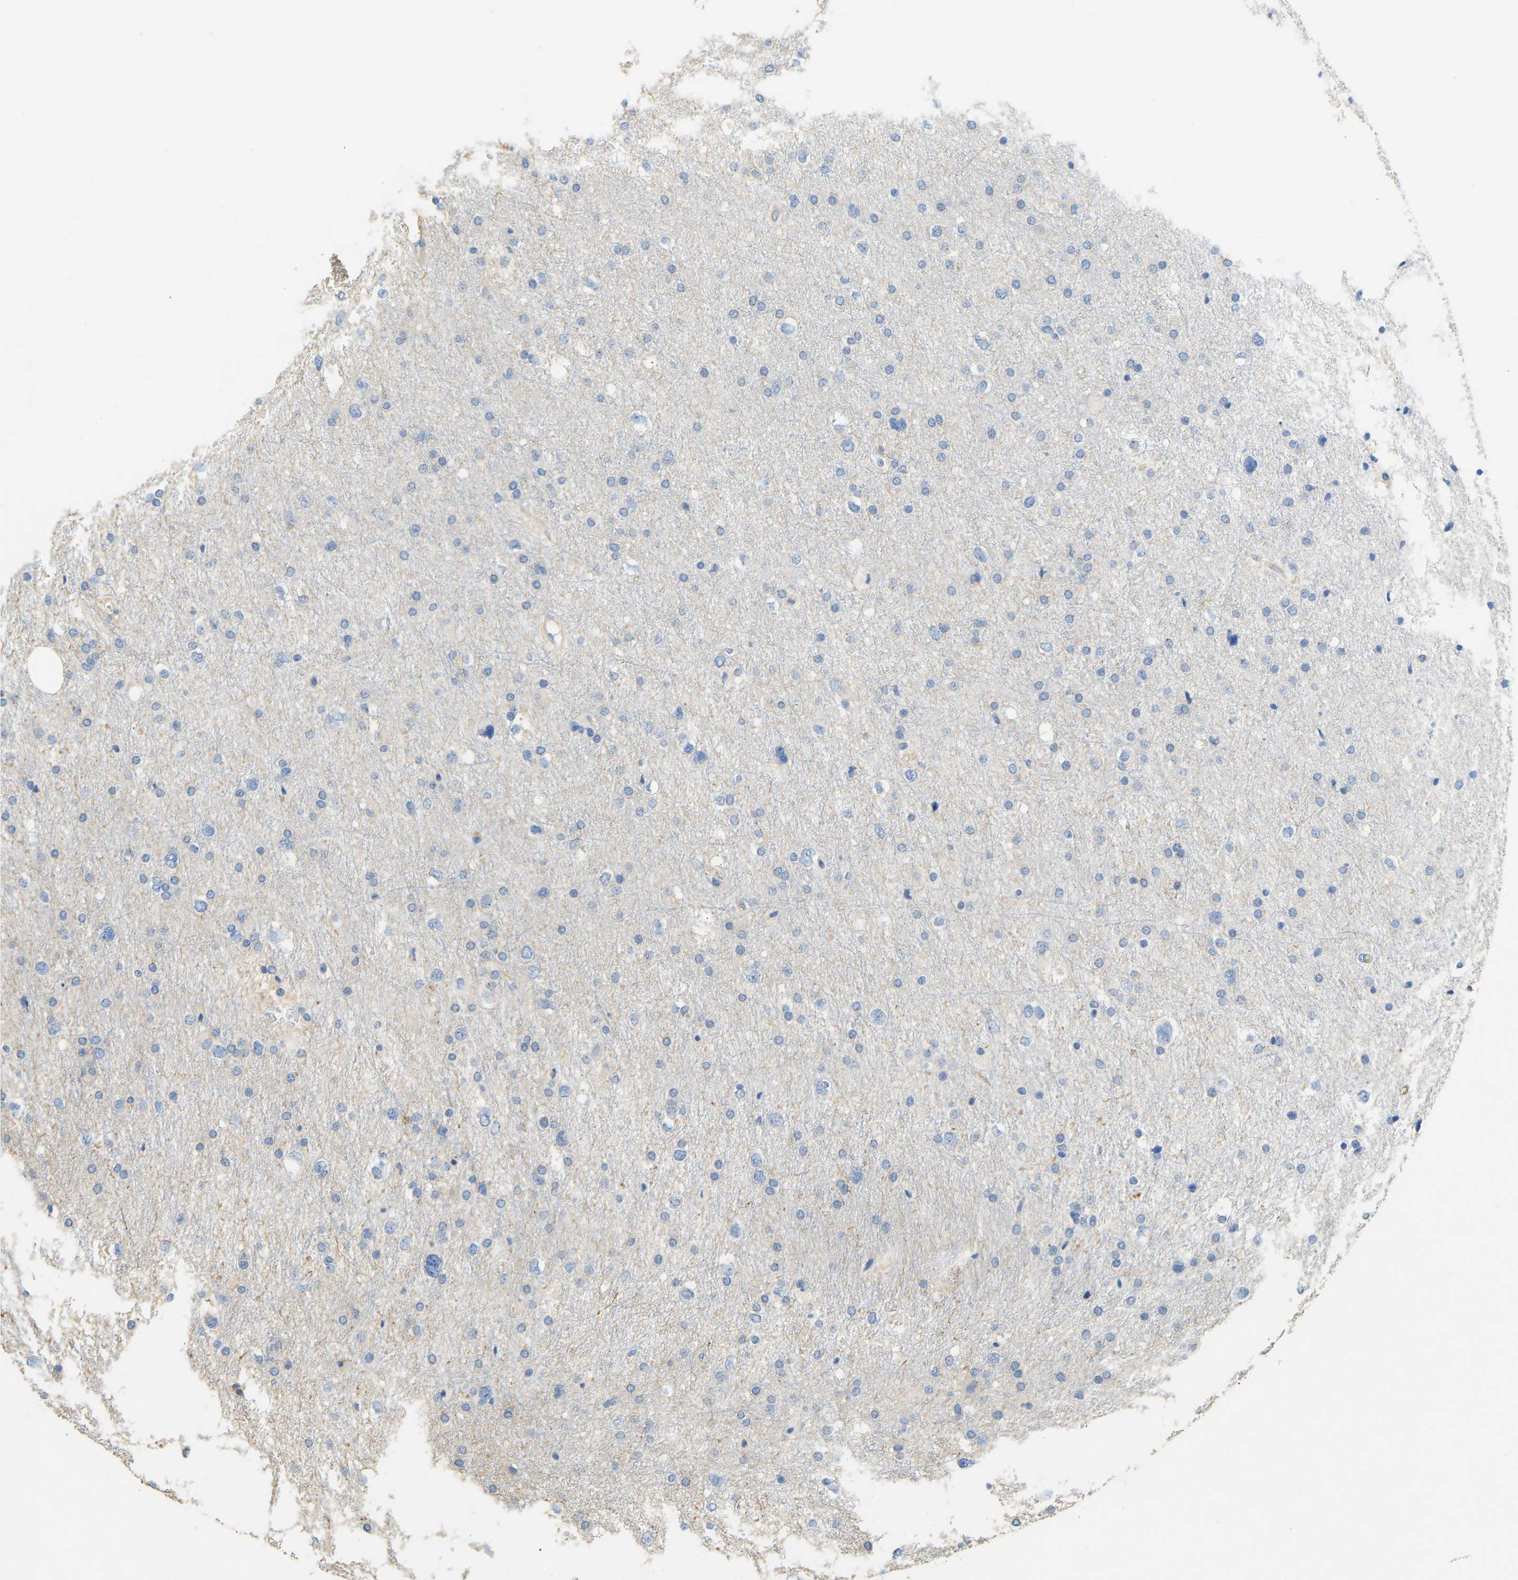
{"staining": {"intensity": "negative", "quantity": "none", "location": "none"}, "tissue": "glioma", "cell_type": "Tumor cells", "image_type": "cancer", "snomed": [{"axis": "morphology", "description": "Glioma, malignant, Low grade"}, {"axis": "topography", "description": "Brain"}], "caption": "Tumor cells show no significant protein staining in low-grade glioma (malignant).", "gene": "TECTA", "patient": {"sex": "female", "age": 37}}